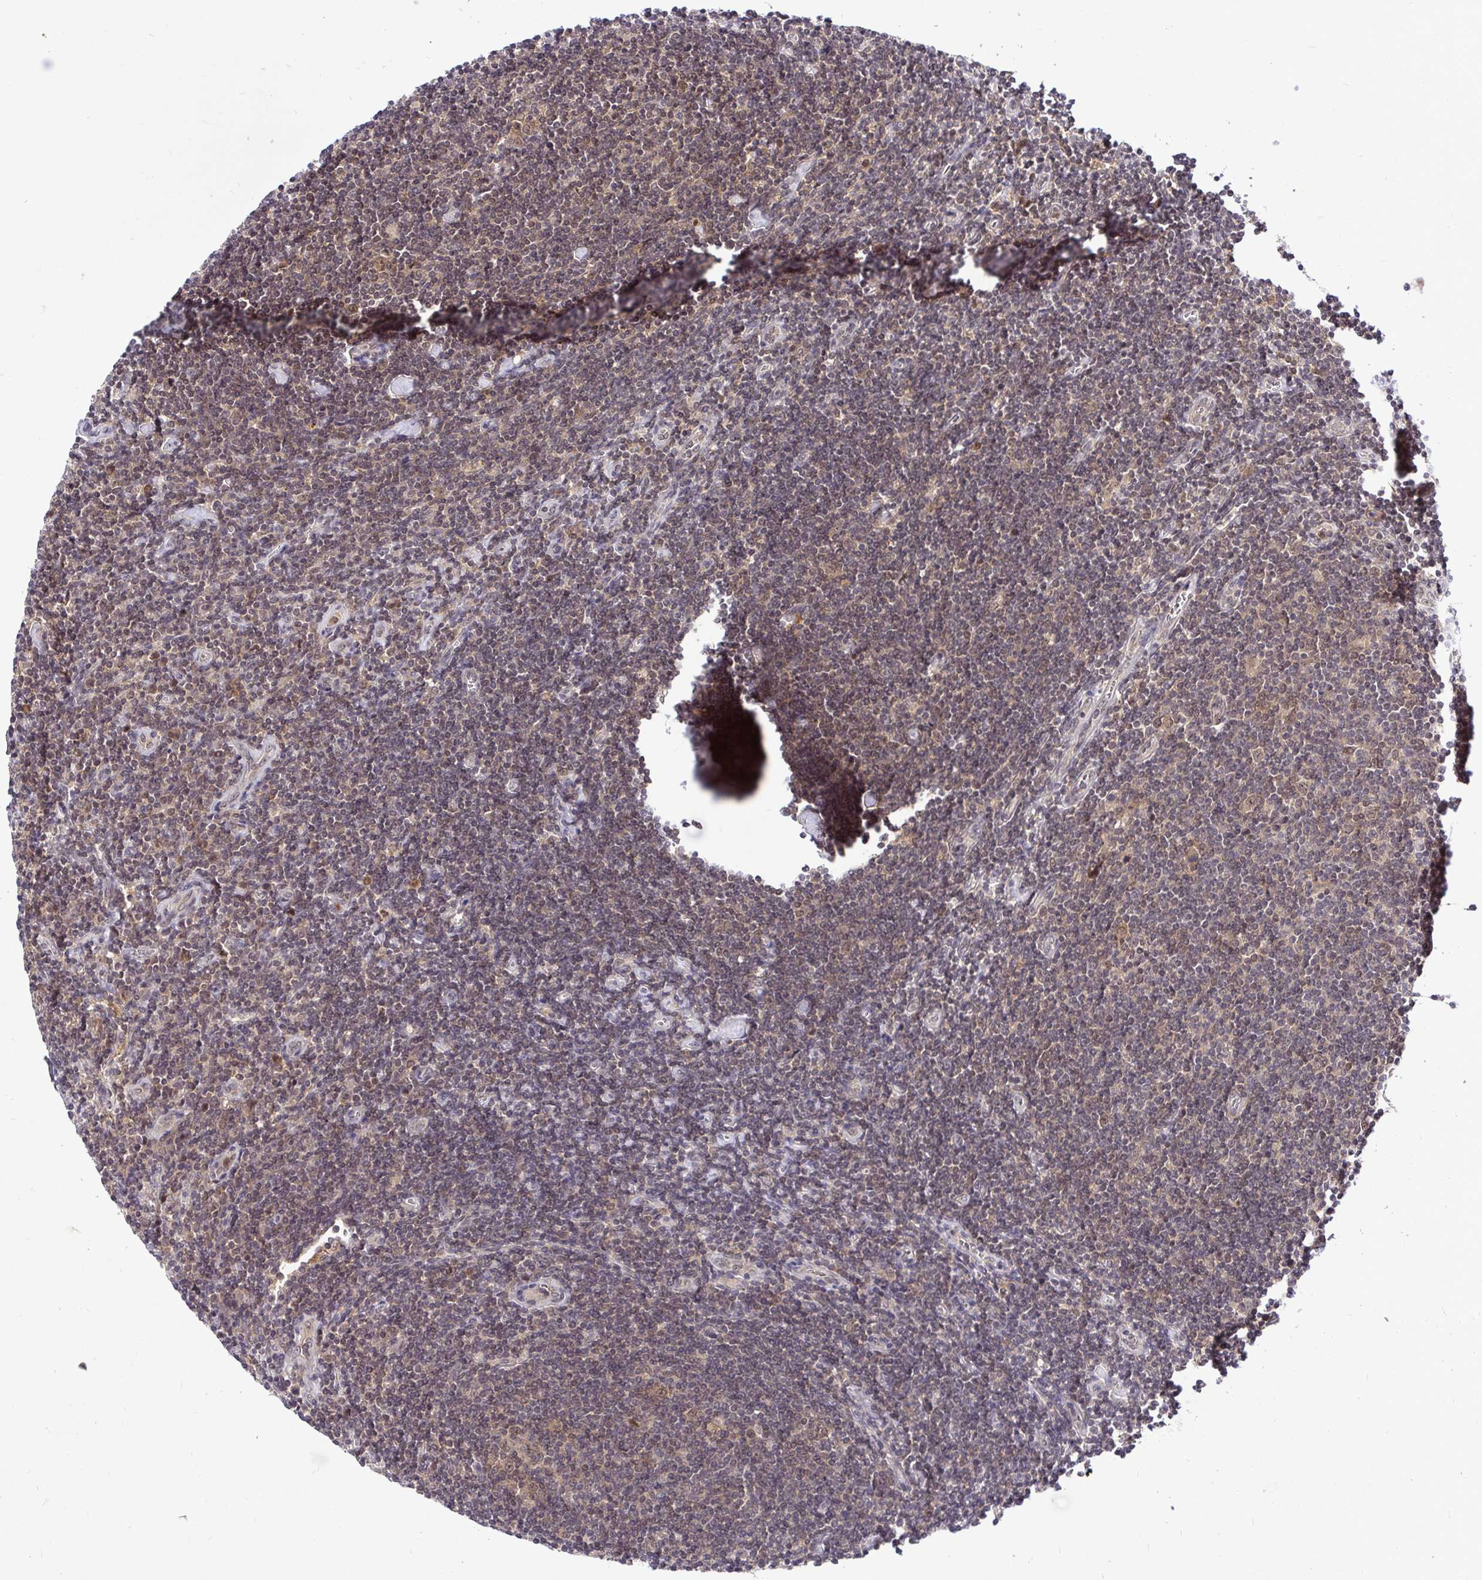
{"staining": {"intensity": "negative", "quantity": "none", "location": "none"}, "tissue": "lymphoma", "cell_type": "Tumor cells", "image_type": "cancer", "snomed": [{"axis": "morphology", "description": "Hodgkin's disease, NOS"}, {"axis": "topography", "description": "Lymph node"}], "caption": "A high-resolution micrograph shows immunohistochemistry (IHC) staining of lymphoma, which displays no significant positivity in tumor cells. (DAB immunohistochemistry with hematoxylin counter stain).", "gene": "UBE2M", "patient": {"sex": "male", "age": 40}}